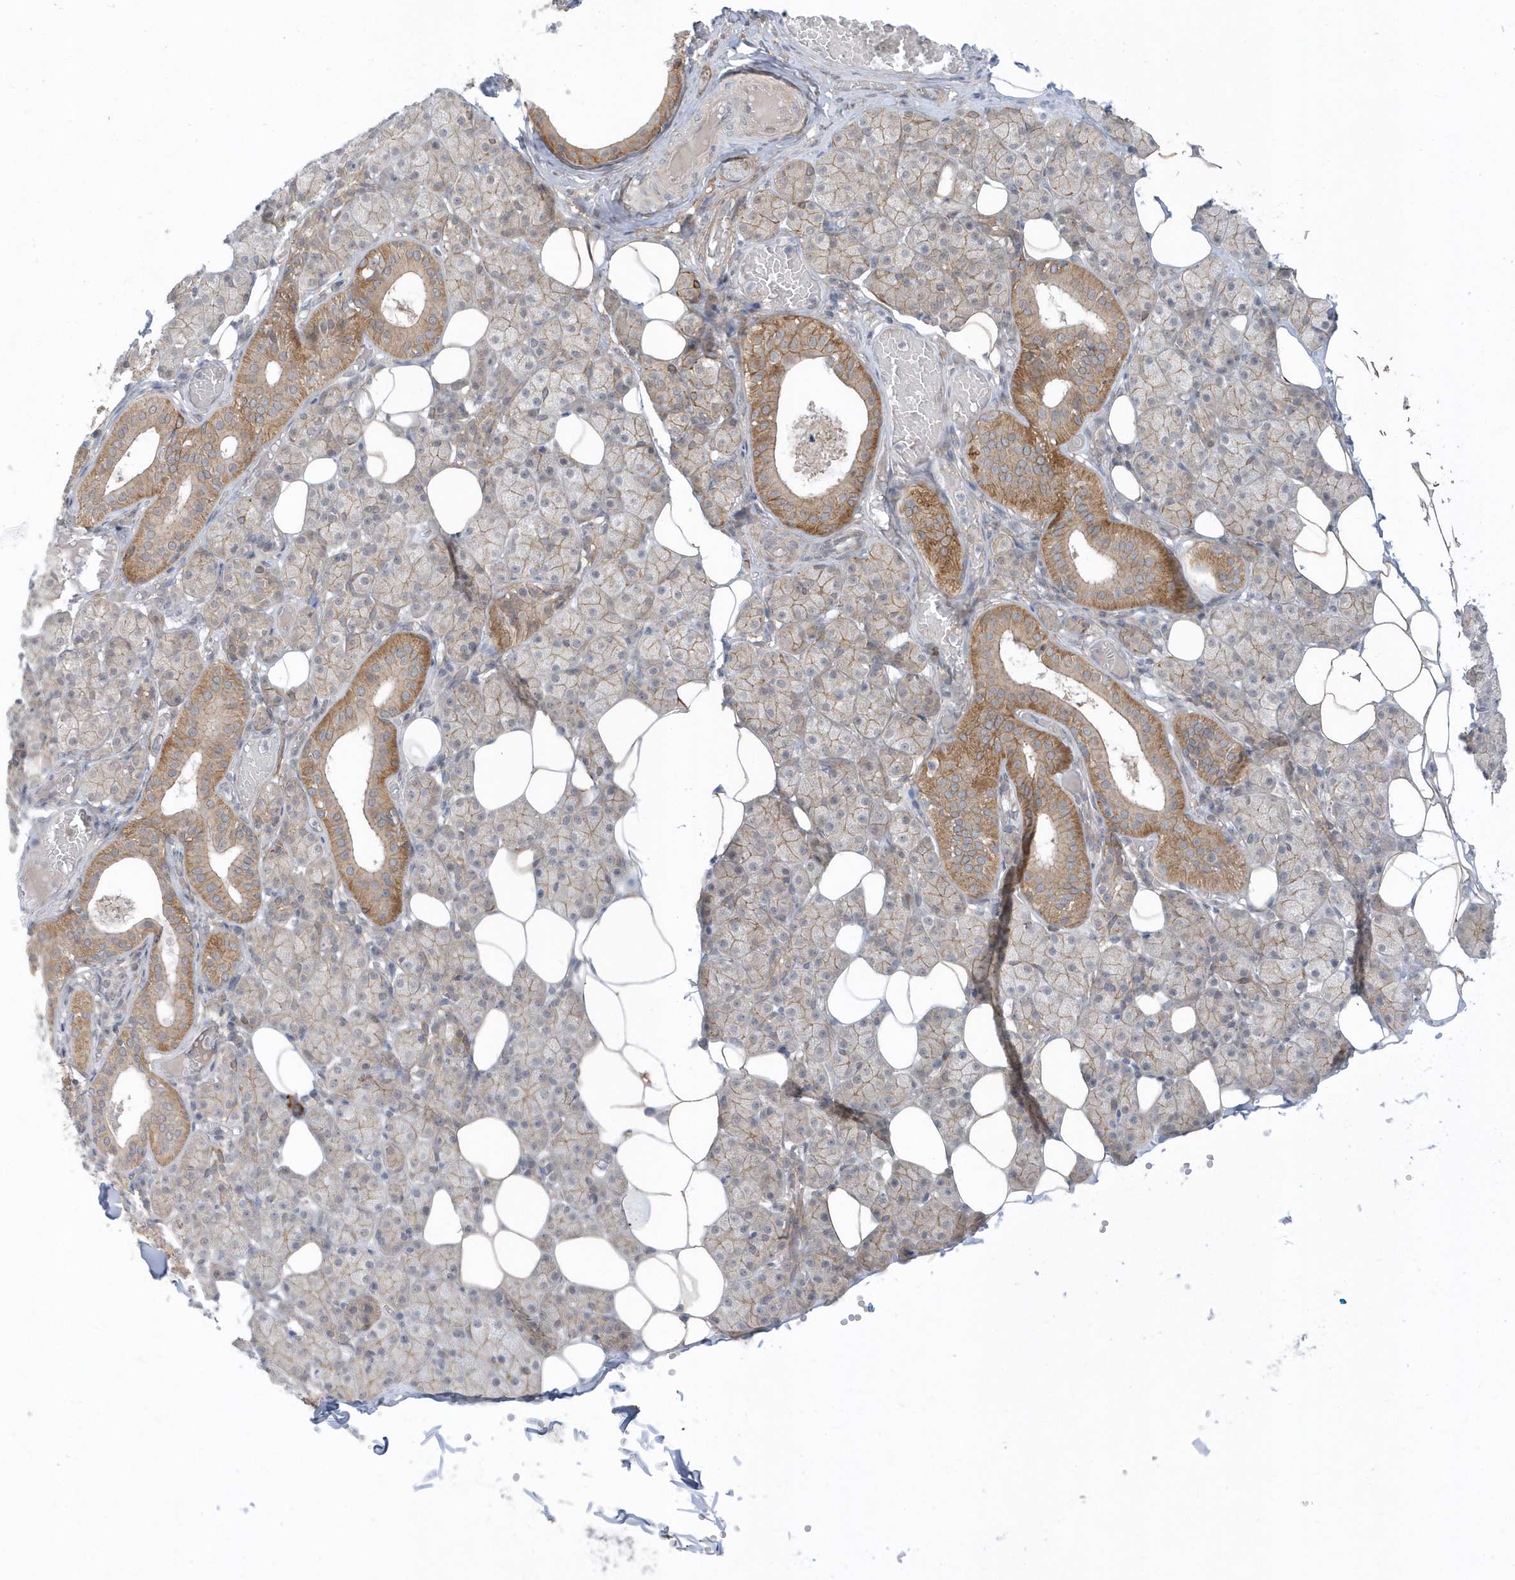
{"staining": {"intensity": "moderate", "quantity": "<25%", "location": "cytoplasmic/membranous"}, "tissue": "salivary gland", "cell_type": "Glandular cells", "image_type": "normal", "snomed": [{"axis": "morphology", "description": "Normal tissue, NOS"}, {"axis": "topography", "description": "Salivary gland"}], "caption": "This image shows immunohistochemistry (IHC) staining of unremarkable salivary gland, with low moderate cytoplasmic/membranous expression in about <25% of glandular cells.", "gene": "PARD3B", "patient": {"sex": "female", "age": 33}}